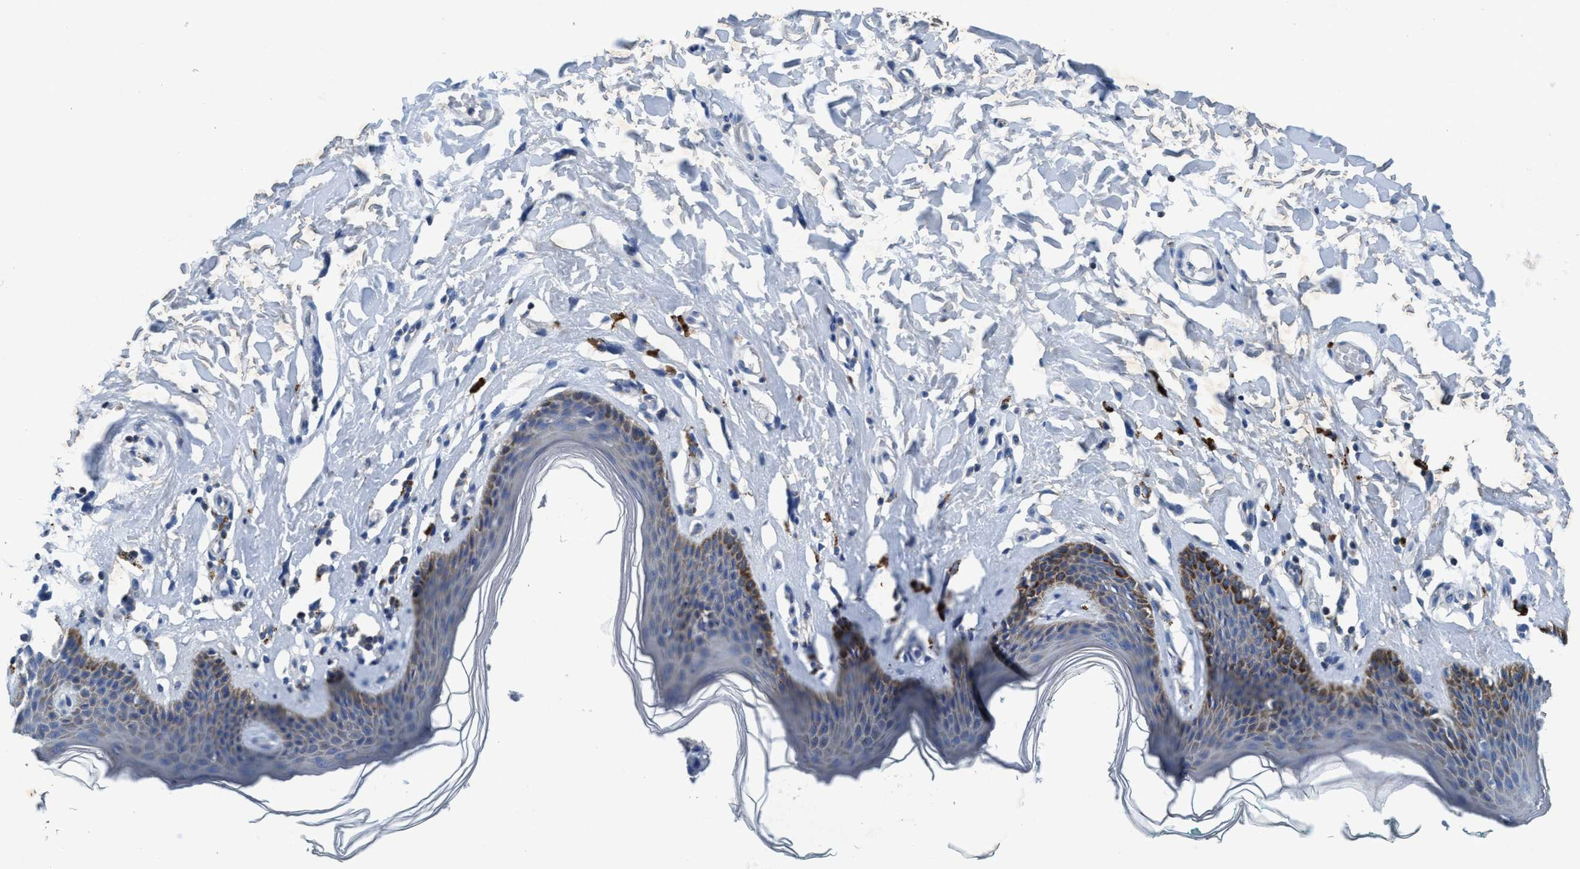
{"staining": {"intensity": "moderate", "quantity": "<25%", "location": "cytoplasmic/membranous"}, "tissue": "skin", "cell_type": "Epidermal cells", "image_type": "normal", "snomed": [{"axis": "morphology", "description": "Normal tissue, NOS"}, {"axis": "topography", "description": "Vulva"}], "caption": "Immunohistochemistry micrograph of unremarkable skin: human skin stained using immunohistochemistry exhibits low levels of moderate protein expression localized specifically in the cytoplasmic/membranous of epidermal cells, appearing as a cytoplasmic/membranous brown color.", "gene": "ANKFN1", "patient": {"sex": "female", "age": 66}}